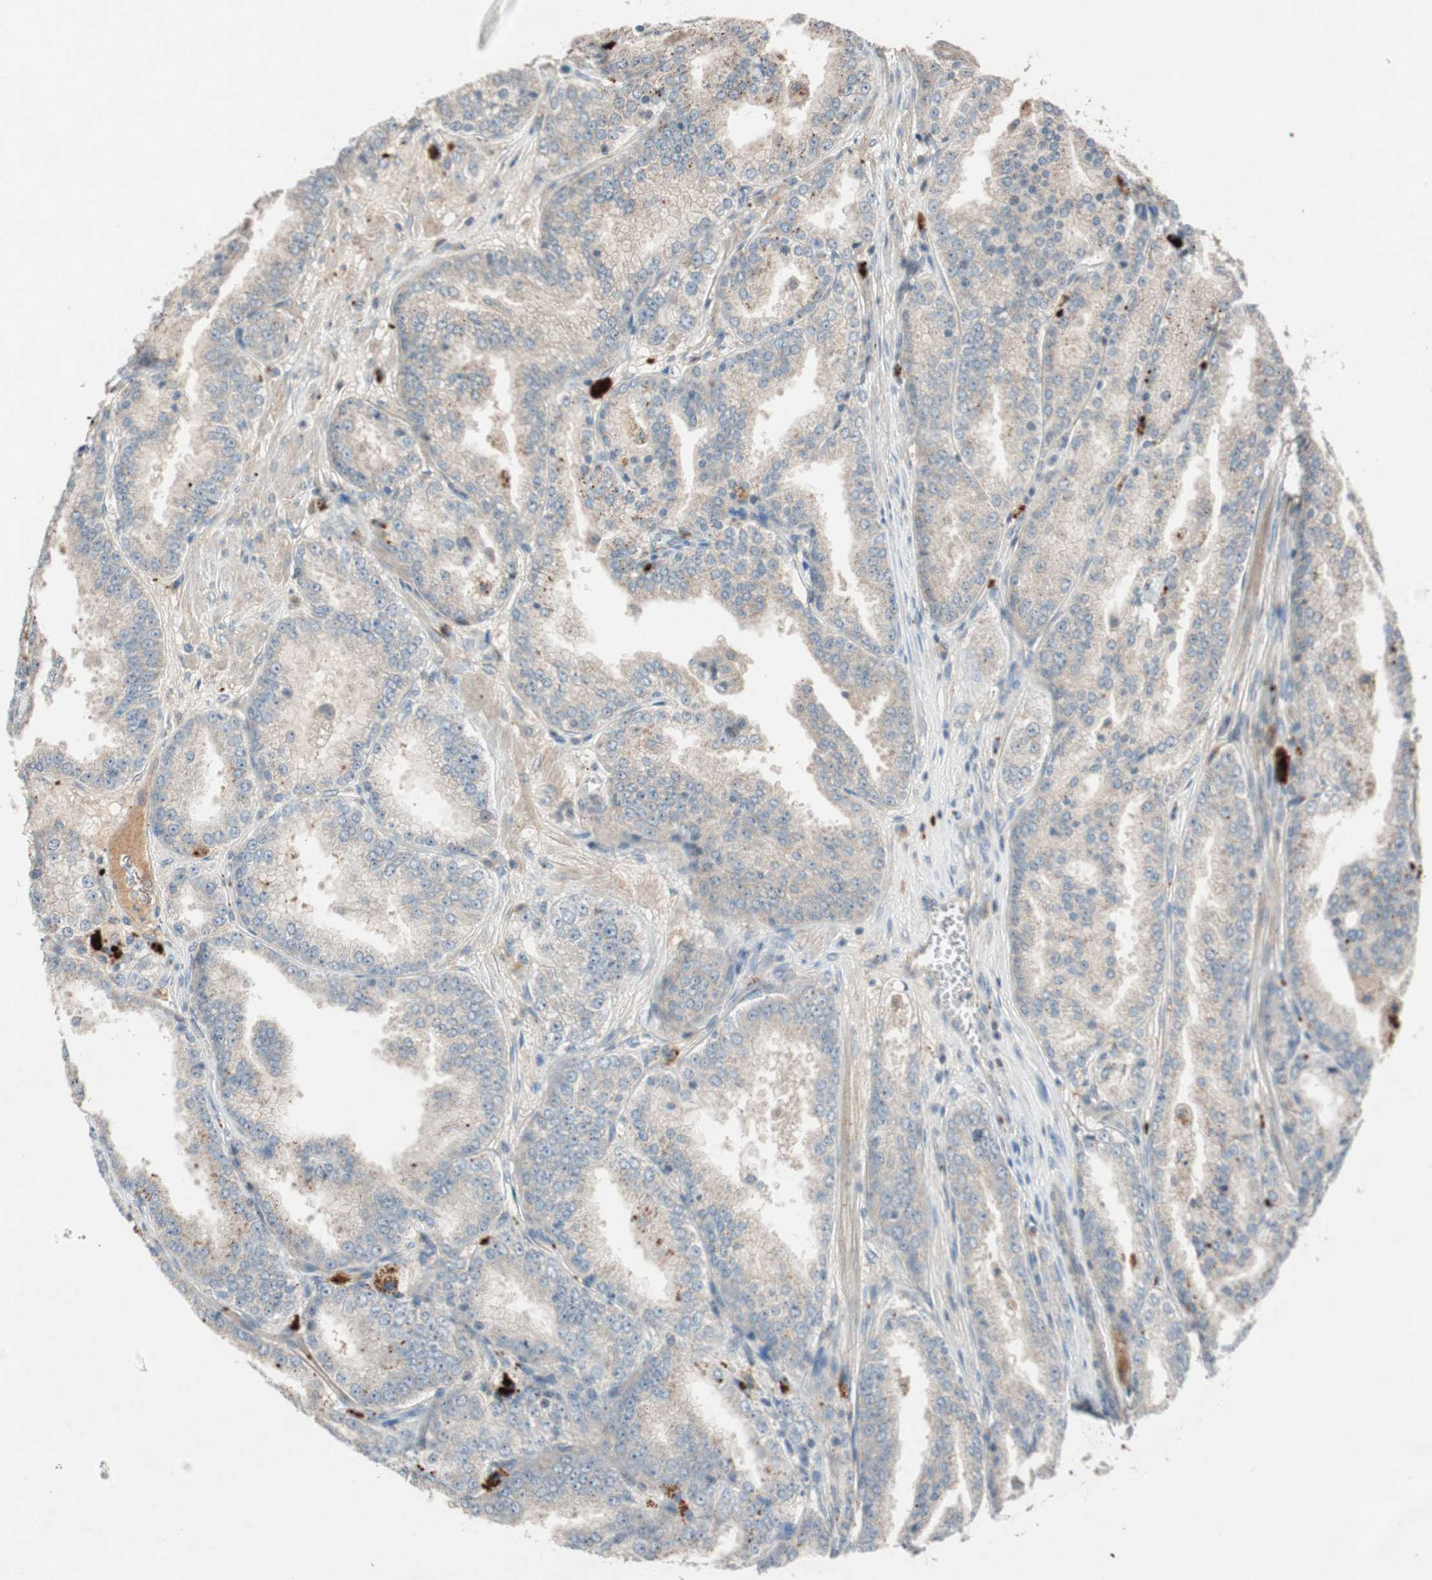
{"staining": {"intensity": "weak", "quantity": ">75%", "location": "cytoplasmic/membranous"}, "tissue": "prostate cancer", "cell_type": "Tumor cells", "image_type": "cancer", "snomed": [{"axis": "morphology", "description": "Adenocarcinoma, High grade"}, {"axis": "topography", "description": "Prostate"}], "caption": "Tumor cells show weak cytoplasmic/membranous positivity in about >75% of cells in prostate cancer (high-grade adenocarcinoma).", "gene": "GLB1", "patient": {"sex": "male", "age": 61}}